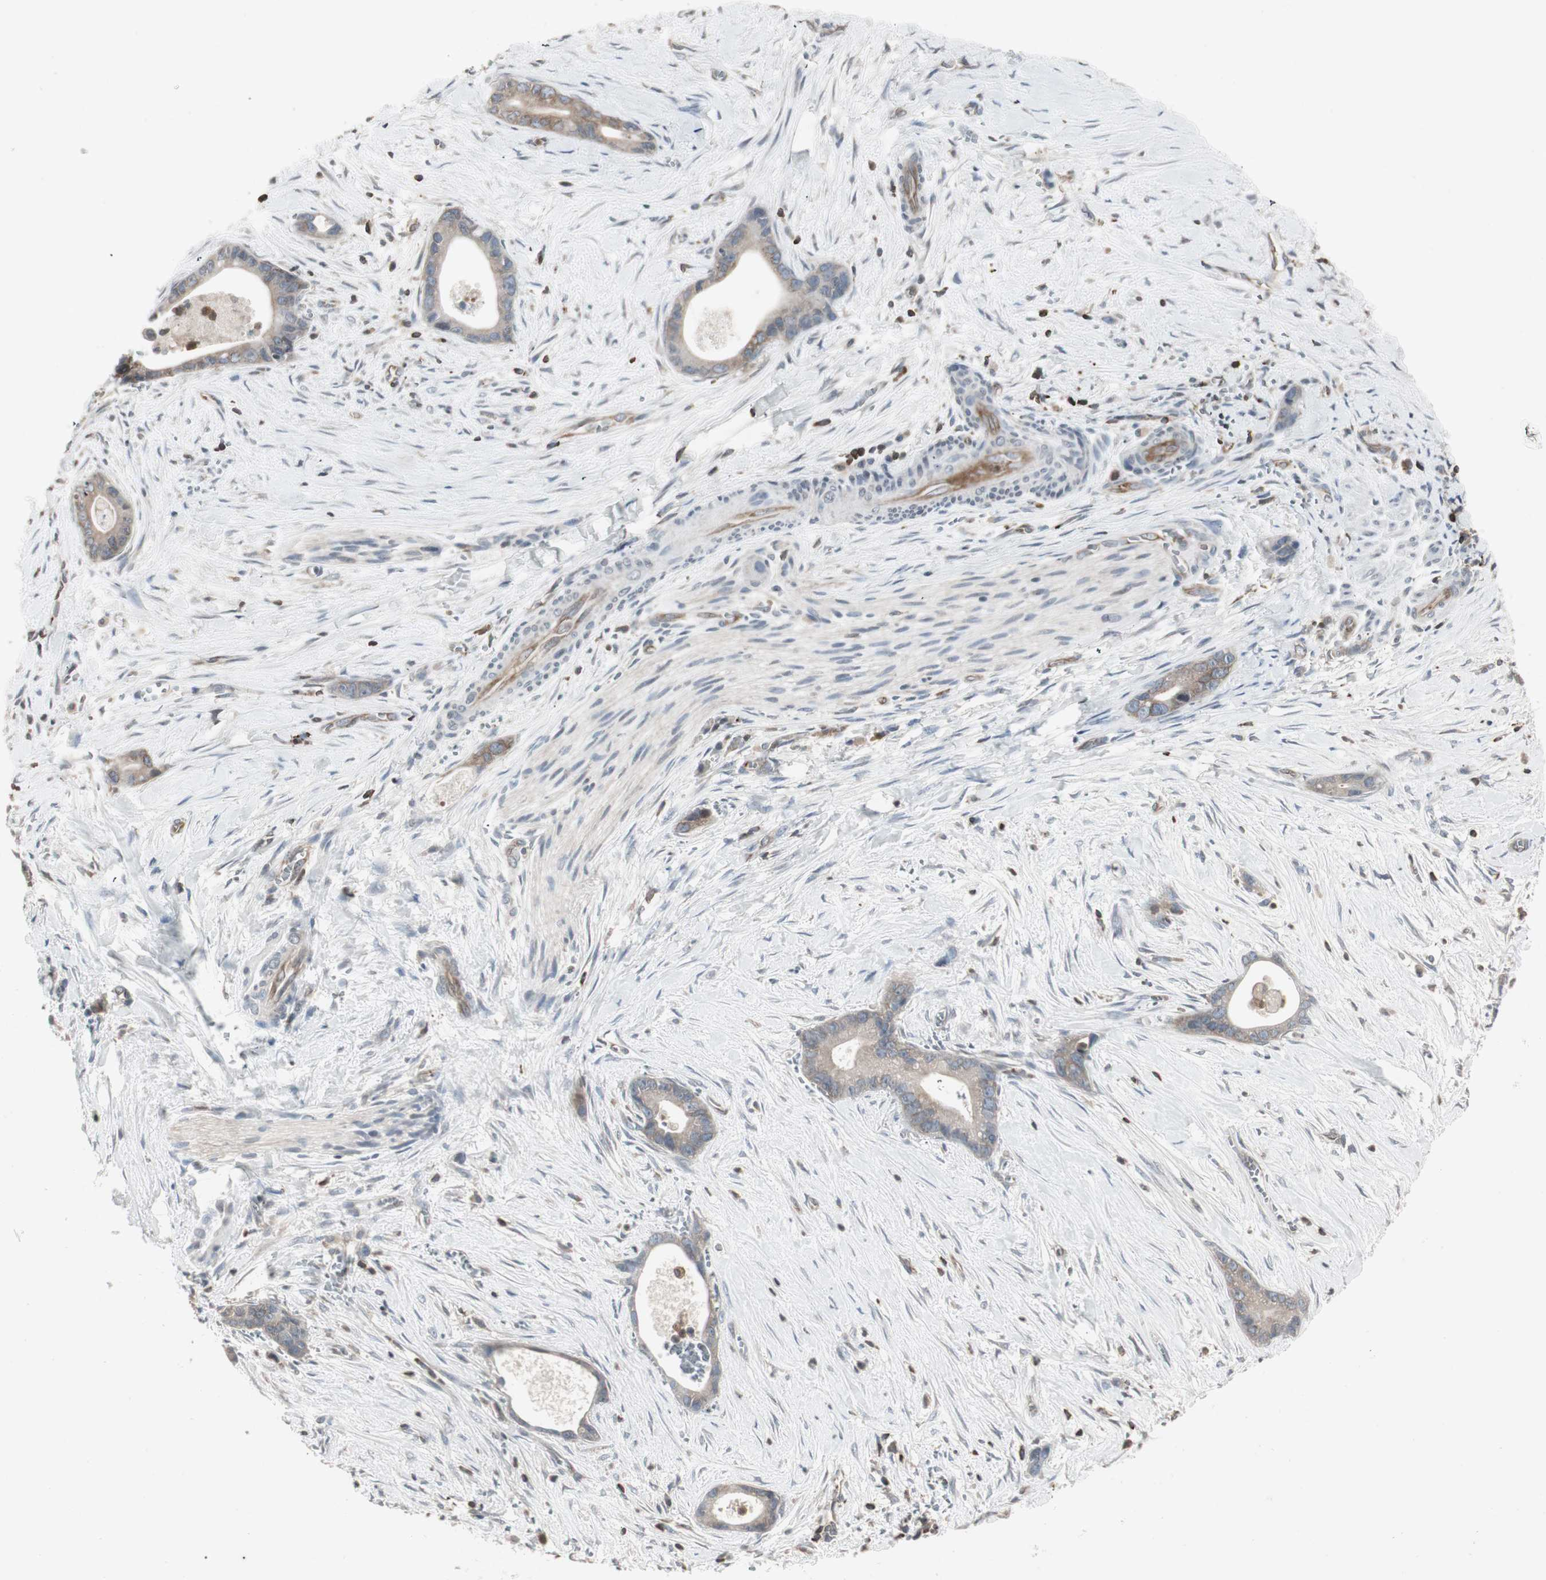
{"staining": {"intensity": "weak", "quantity": ">75%", "location": "cytoplasmic/membranous"}, "tissue": "liver cancer", "cell_type": "Tumor cells", "image_type": "cancer", "snomed": [{"axis": "morphology", "description": "Cholangiocarcinoma"}, {"axis": "topography", "description": "Liver"}], "caption": "Immunohistochemical staining of human liver cholangiocarcinoma demonstrates low levels of weak cytoplasmic/membranous staining in approximately >75% of tumor cells.", "gene": "ARHGEF1", "patient": {"sex": "female", "age": 55}}